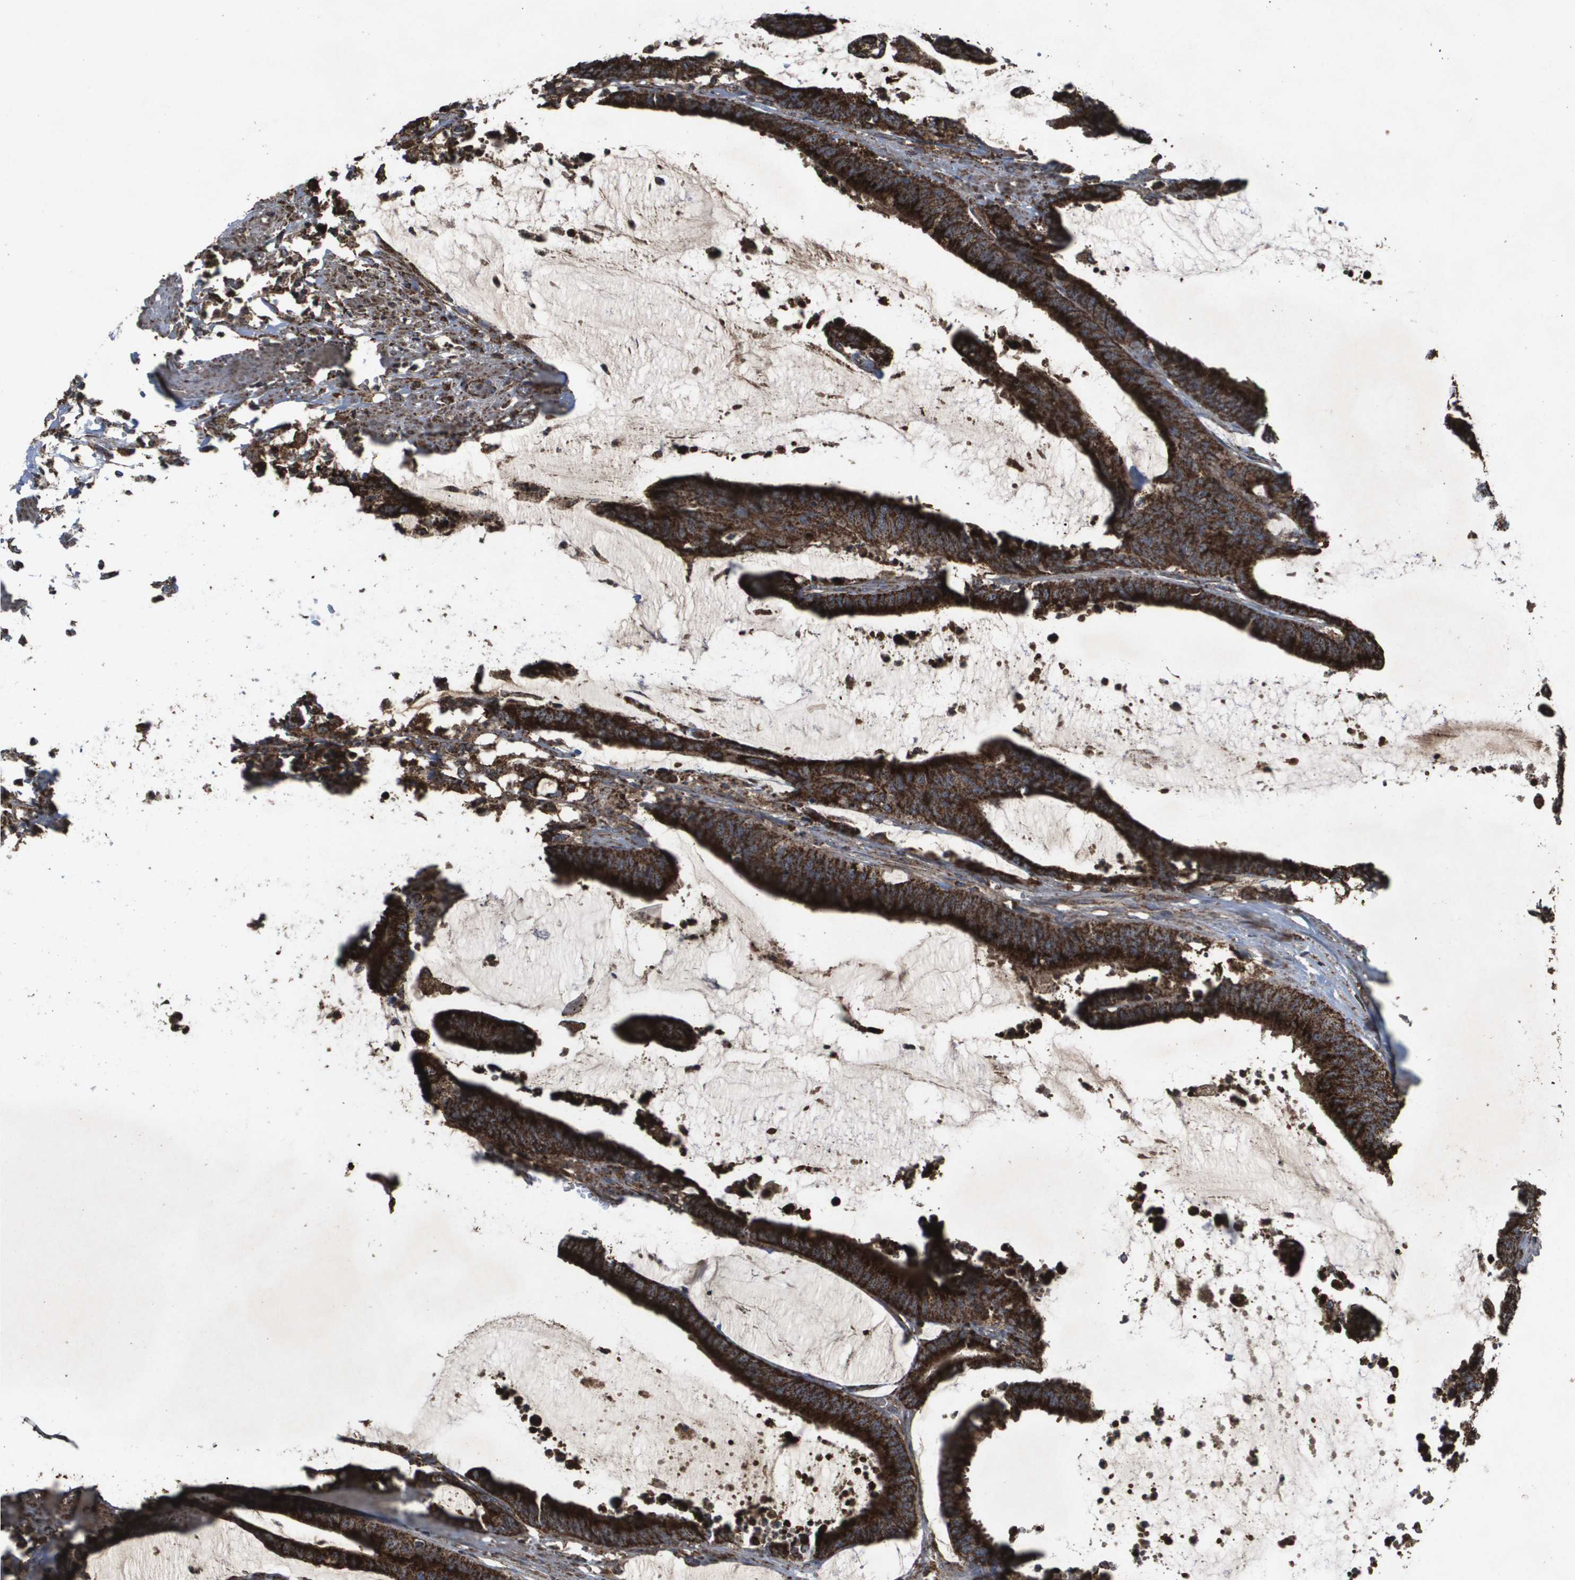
{"staining": {"intensity": "strong", "quantity": ">75%", "location": "cytoplasmic/membranous"}, "tissue": "colorectal cancer", "cell_type": "Tumor cells", "image_type": "cancer", "snomed": [{"axis": "morphology", "description": "Adenocarcinoma, NOS"}, {"axis": "topography", "description": "Rectum"}], "caption": "Immunohistochemical staining of human colorectal cancer reveals high levels of strong cytoplasmic/membranous protein expression in approximately >75% of tumor cells.", "gene": "HSPE1", "patient": {"sex": "female", "age": 66}}